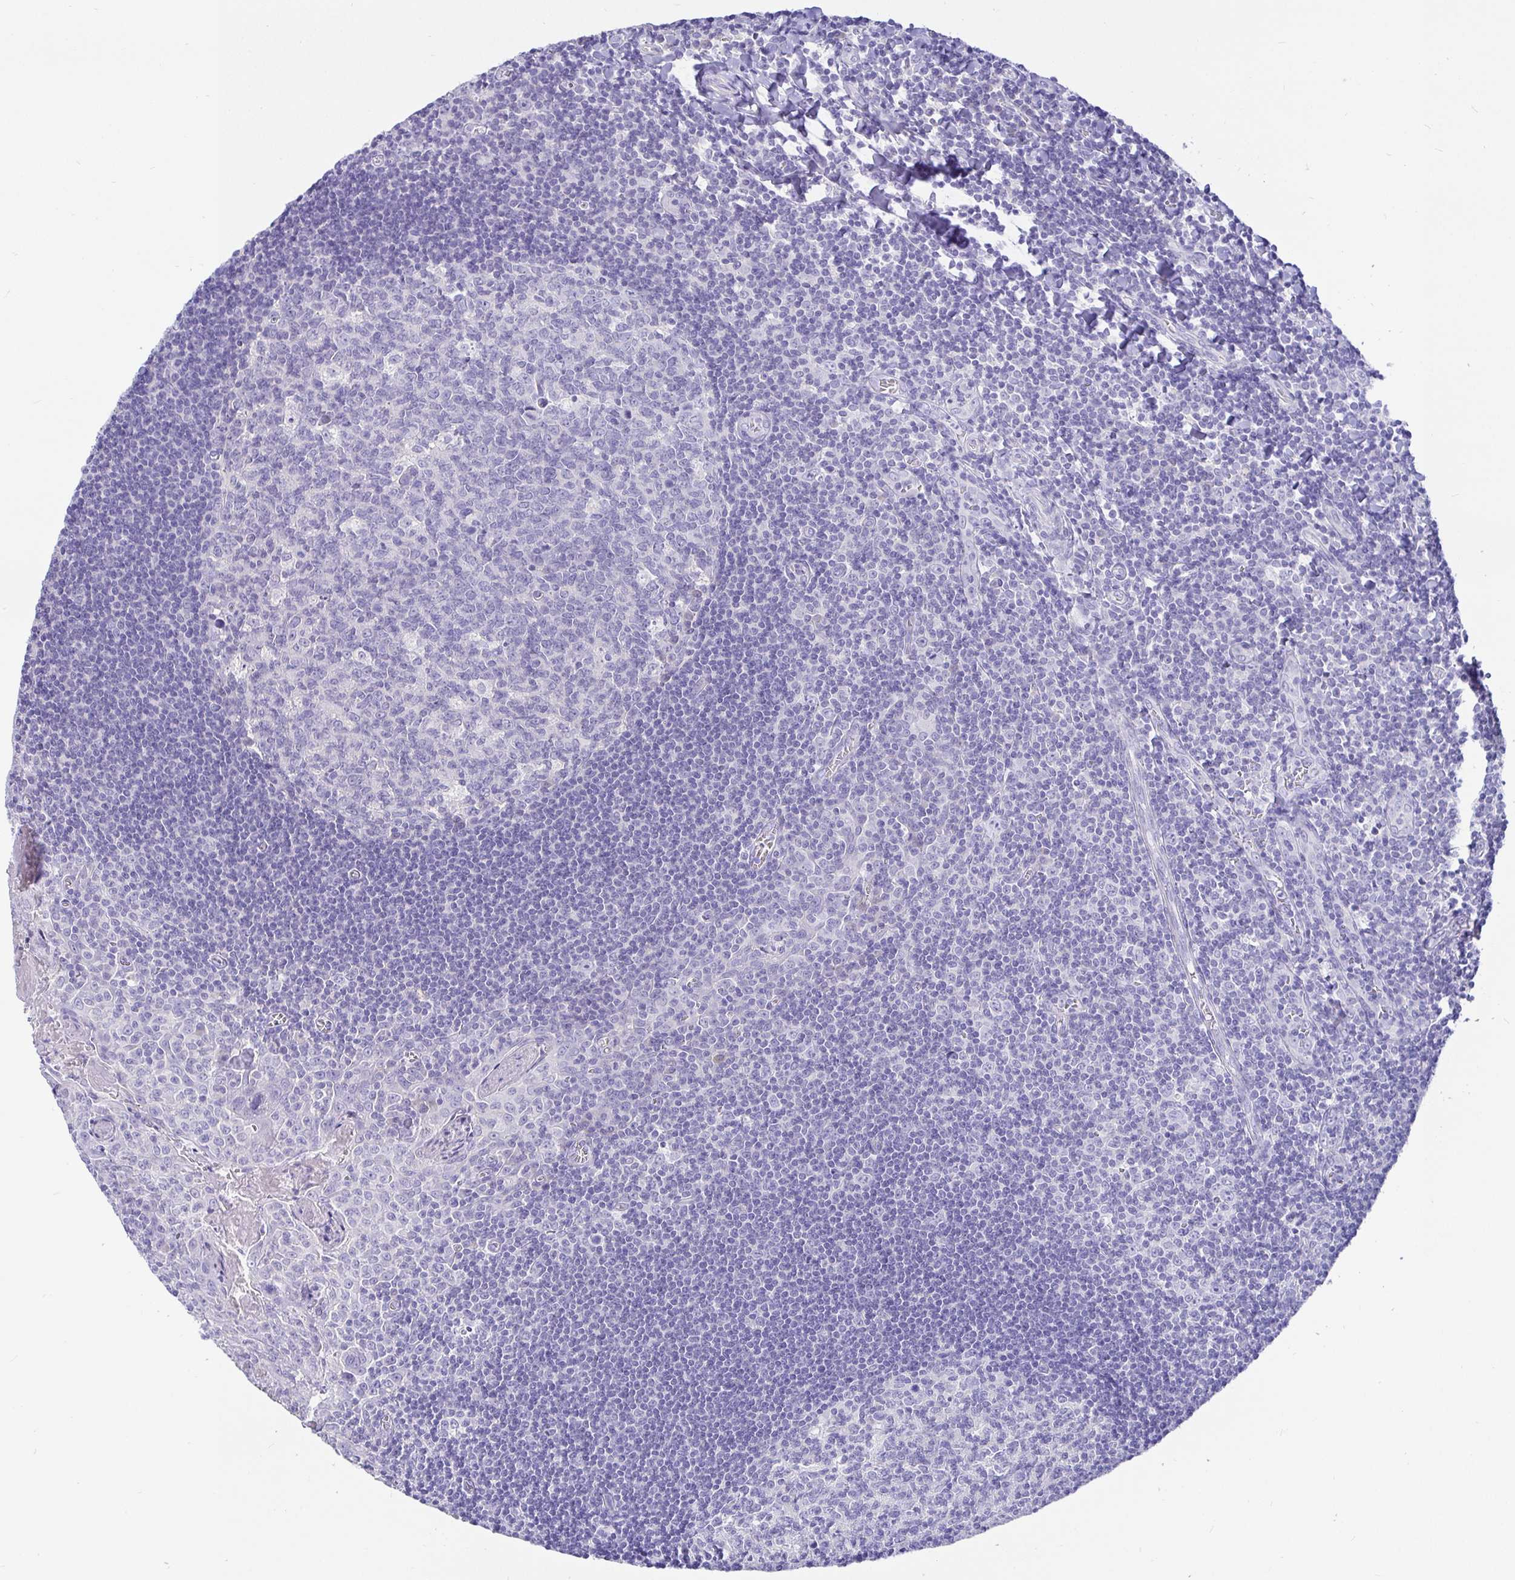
{"staining": {"intensity": "negative", "quantity": "none", "location": "none"}, "tissue": "tonsil", "cell_type": "Germinal center cells", "image_type": "normal", "snomed": [{"axis": "morphology", "description": "Normal tissue, NOS"}, {"axis": "morphology", "description": "Inflammation, NOS"}, {"axis": "topography", "description": "Tonsil"}], "caption": "High magnification brightfield microscopy of unremarkable tonsil stained with DAB (3,3'-diaminobenzidine) (brown) and counterstained with hematoxylin (blue): germinal center cells show no significant expression.", "gene": "TPTE", "patient": {"sex": "female", "age": 31}}